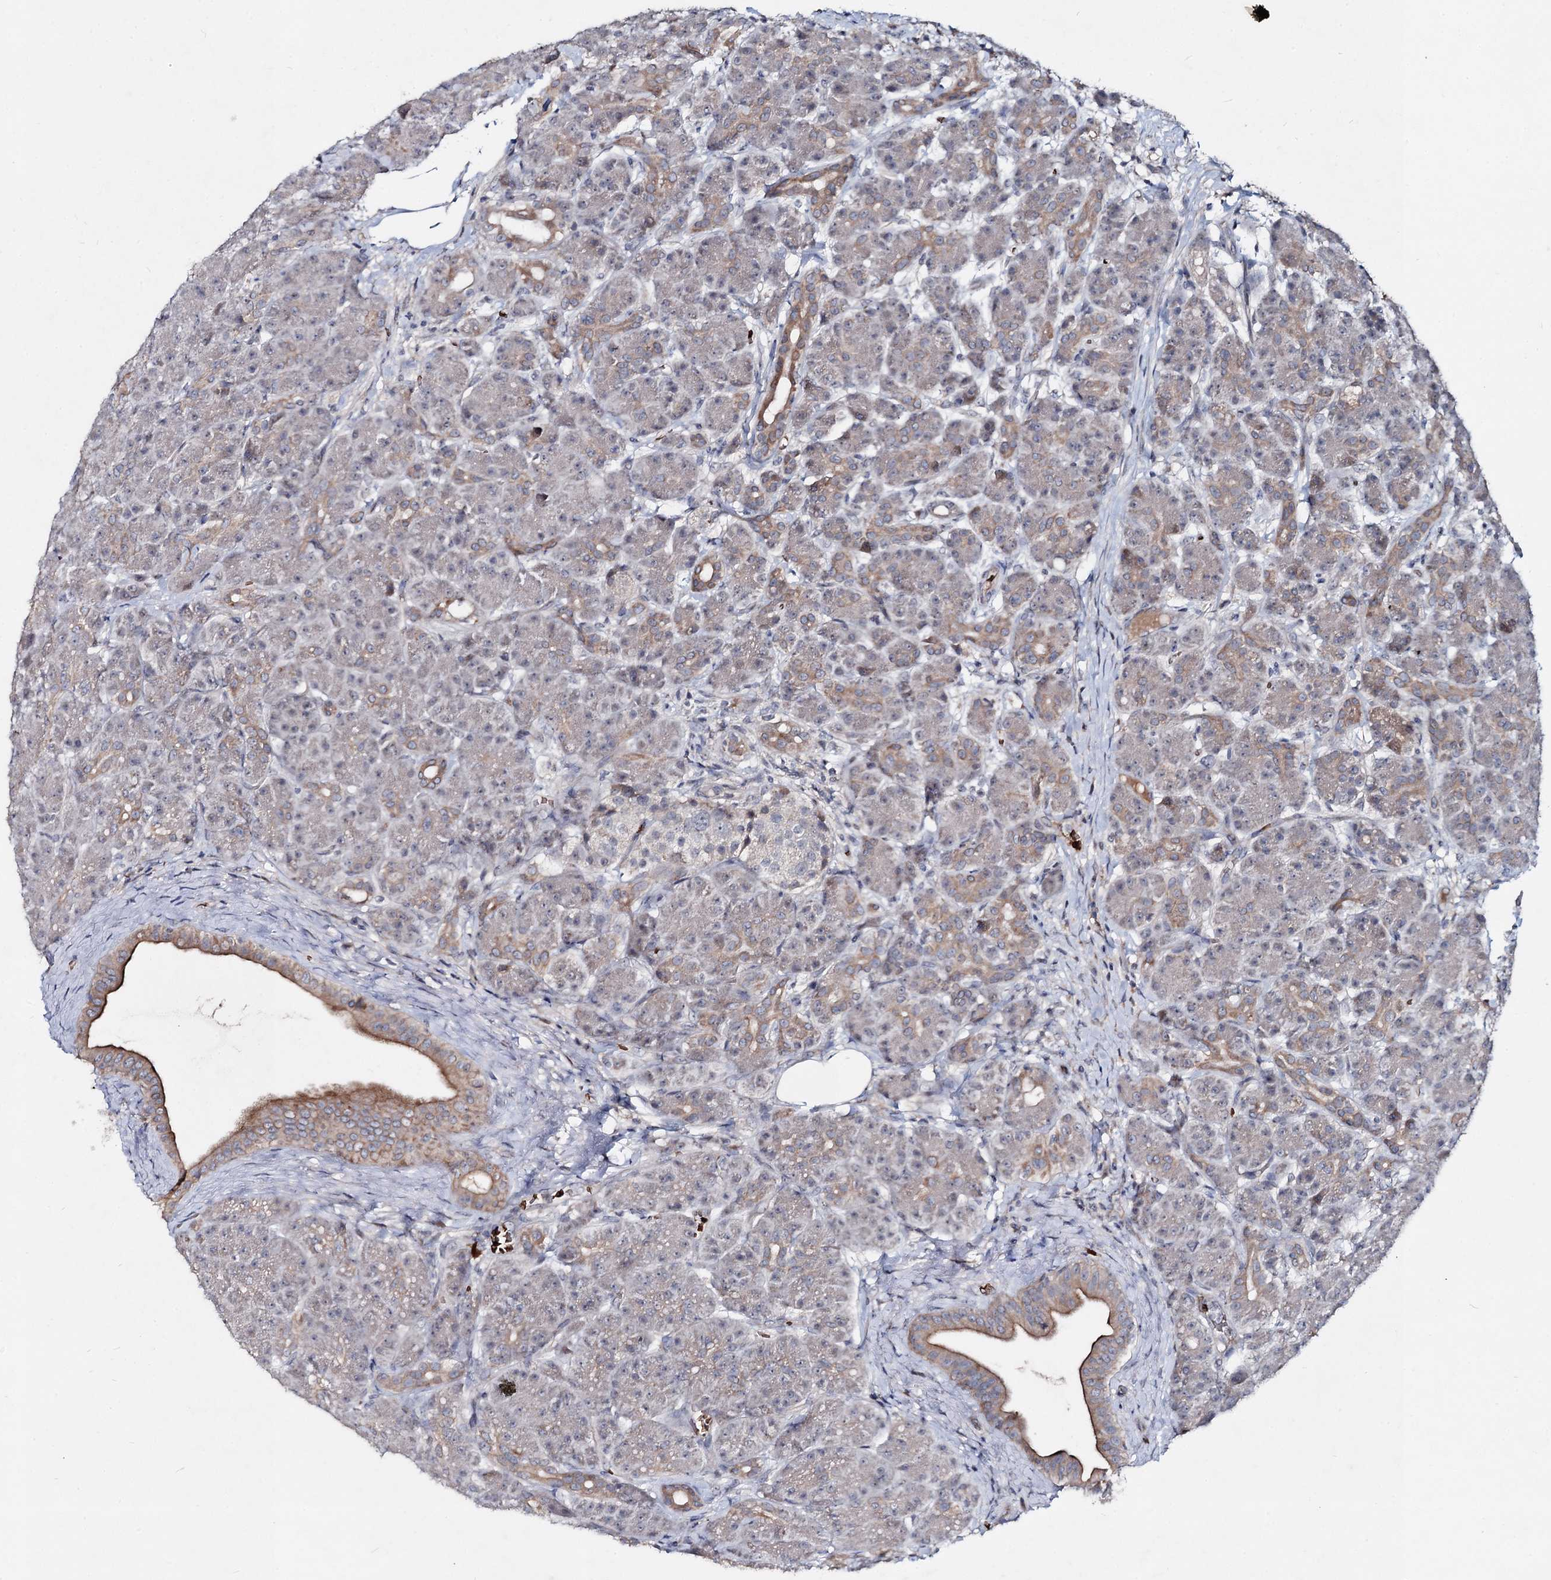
{"staining": {"intensity": "weak", "quantity": "<25%", "location": "cytoplasmic/membranous"}, "tissue": "pancreas", "cell_type": "Exocrine glandular cells", "image_type": "normal", "snomed": [{"axis": "morphology", "description": "Normal tissue, NOS"}, {"axis": "topography", "description": "Pancreas"}], "caption": "High magnification brightfield microscopy of benign pancreas stained with DAB (3,3'-diaminobenzidine) (brown) and counterstained with hematoxylin (blue): exocrine glandular cells show no significant staining. (DAB (3,3'-diaminobenzidine) immunohistochemistry visualized using brightfield microscopy, high magnification).", "gene": "RNF6", "patient": {"sex": "male", "age": 63}}